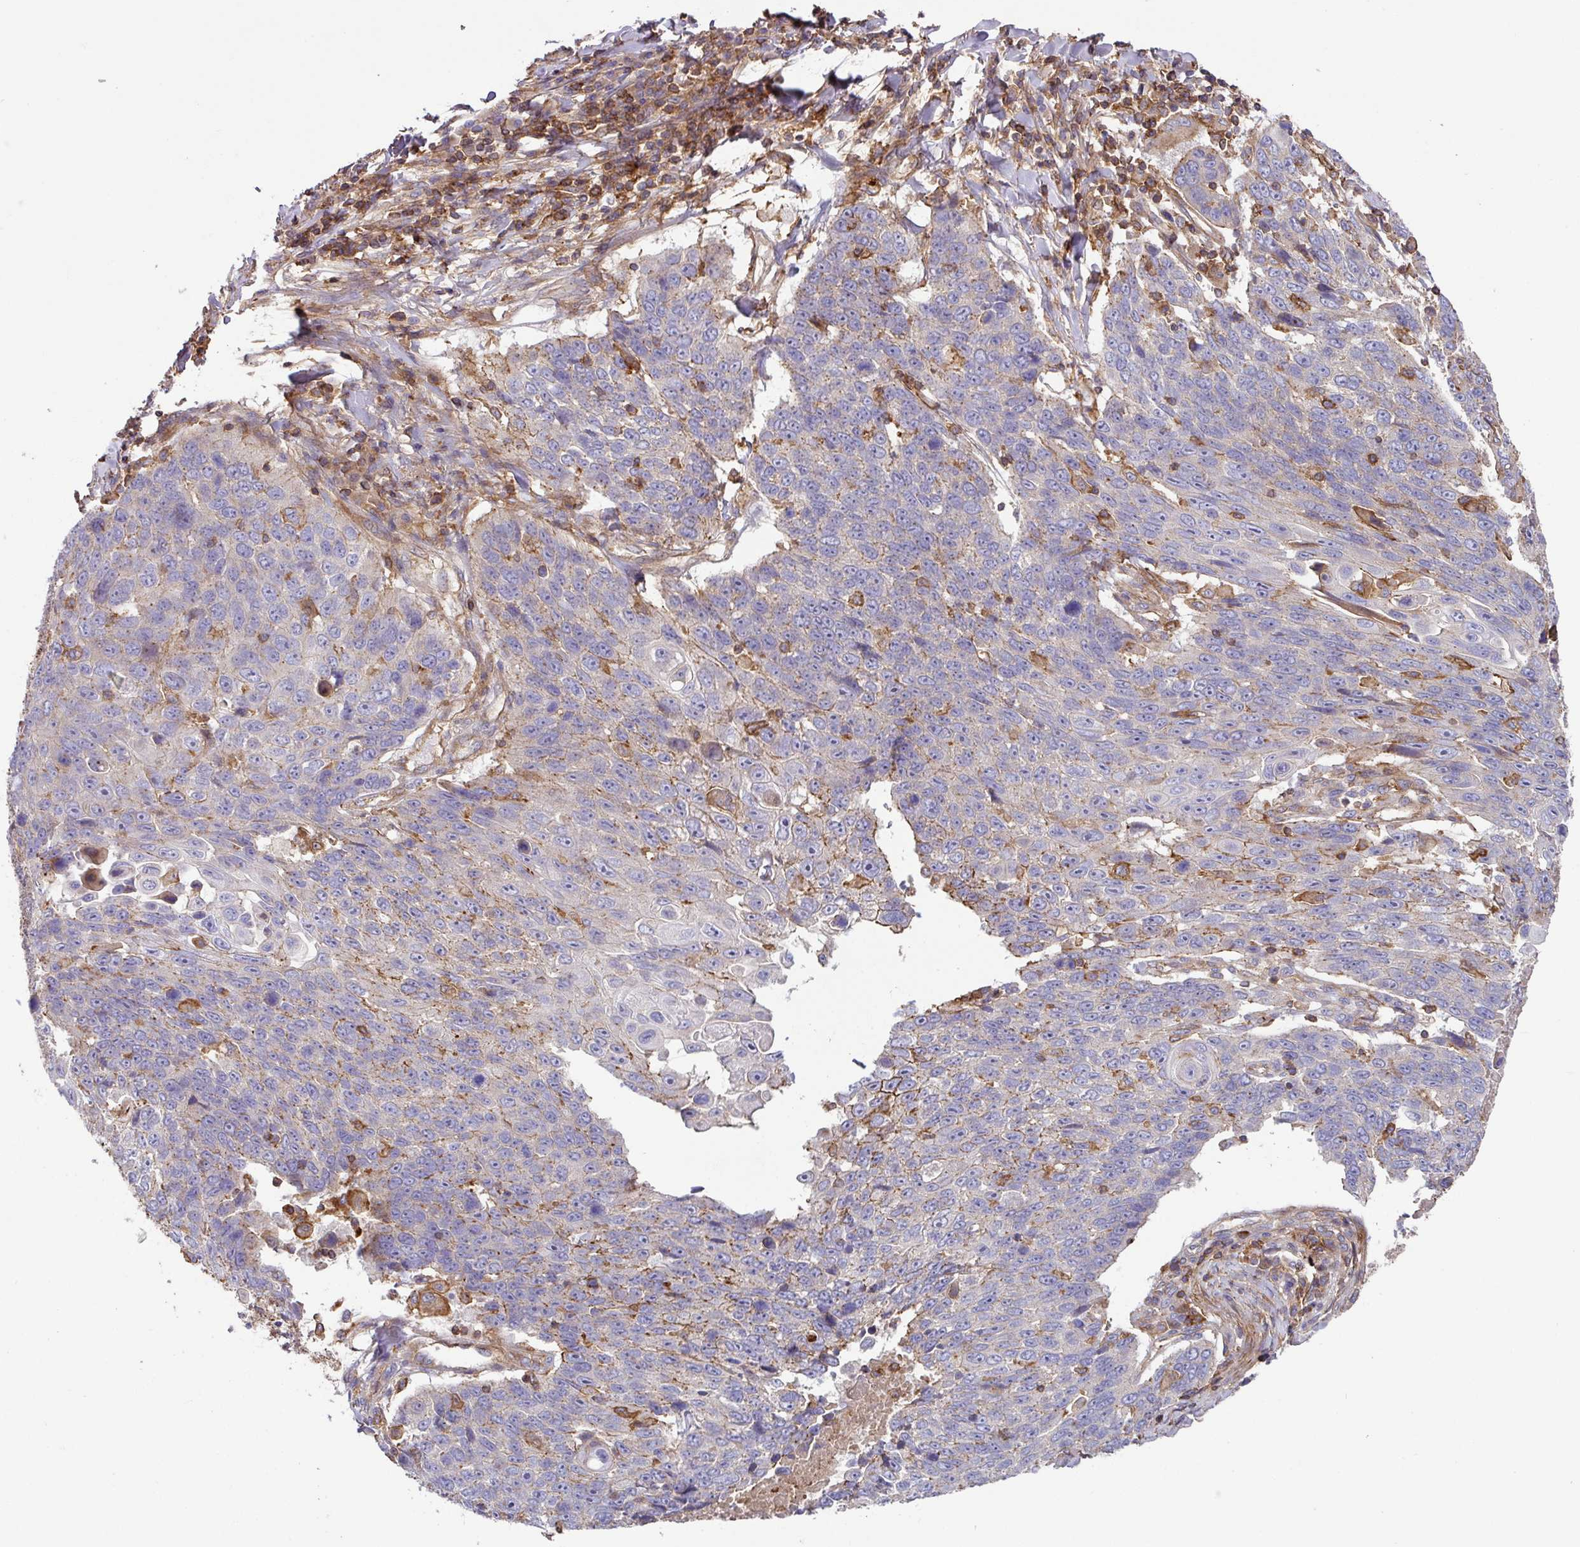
{"staining": {"intensity": "moderate", "quantity": "<25%", "location": "cytoplasmic/membranous"}, "tissue": "lung cancer", "cell_type": "Tumor cells", "image_type": "cancer", "snomed": [{"axis": "morphology", "description": "Squamous cell carcinoma, NOS"}, {"axis": "topography", "description": "Lung"}], "caption": "A brown stain shows moderate cytoplasmic/membranous positivity of a protein in human squamous cell carcinoma (lung) tumor cells.", "gene": "RIC1", "patient": {"sex": "male", "age": 66}}